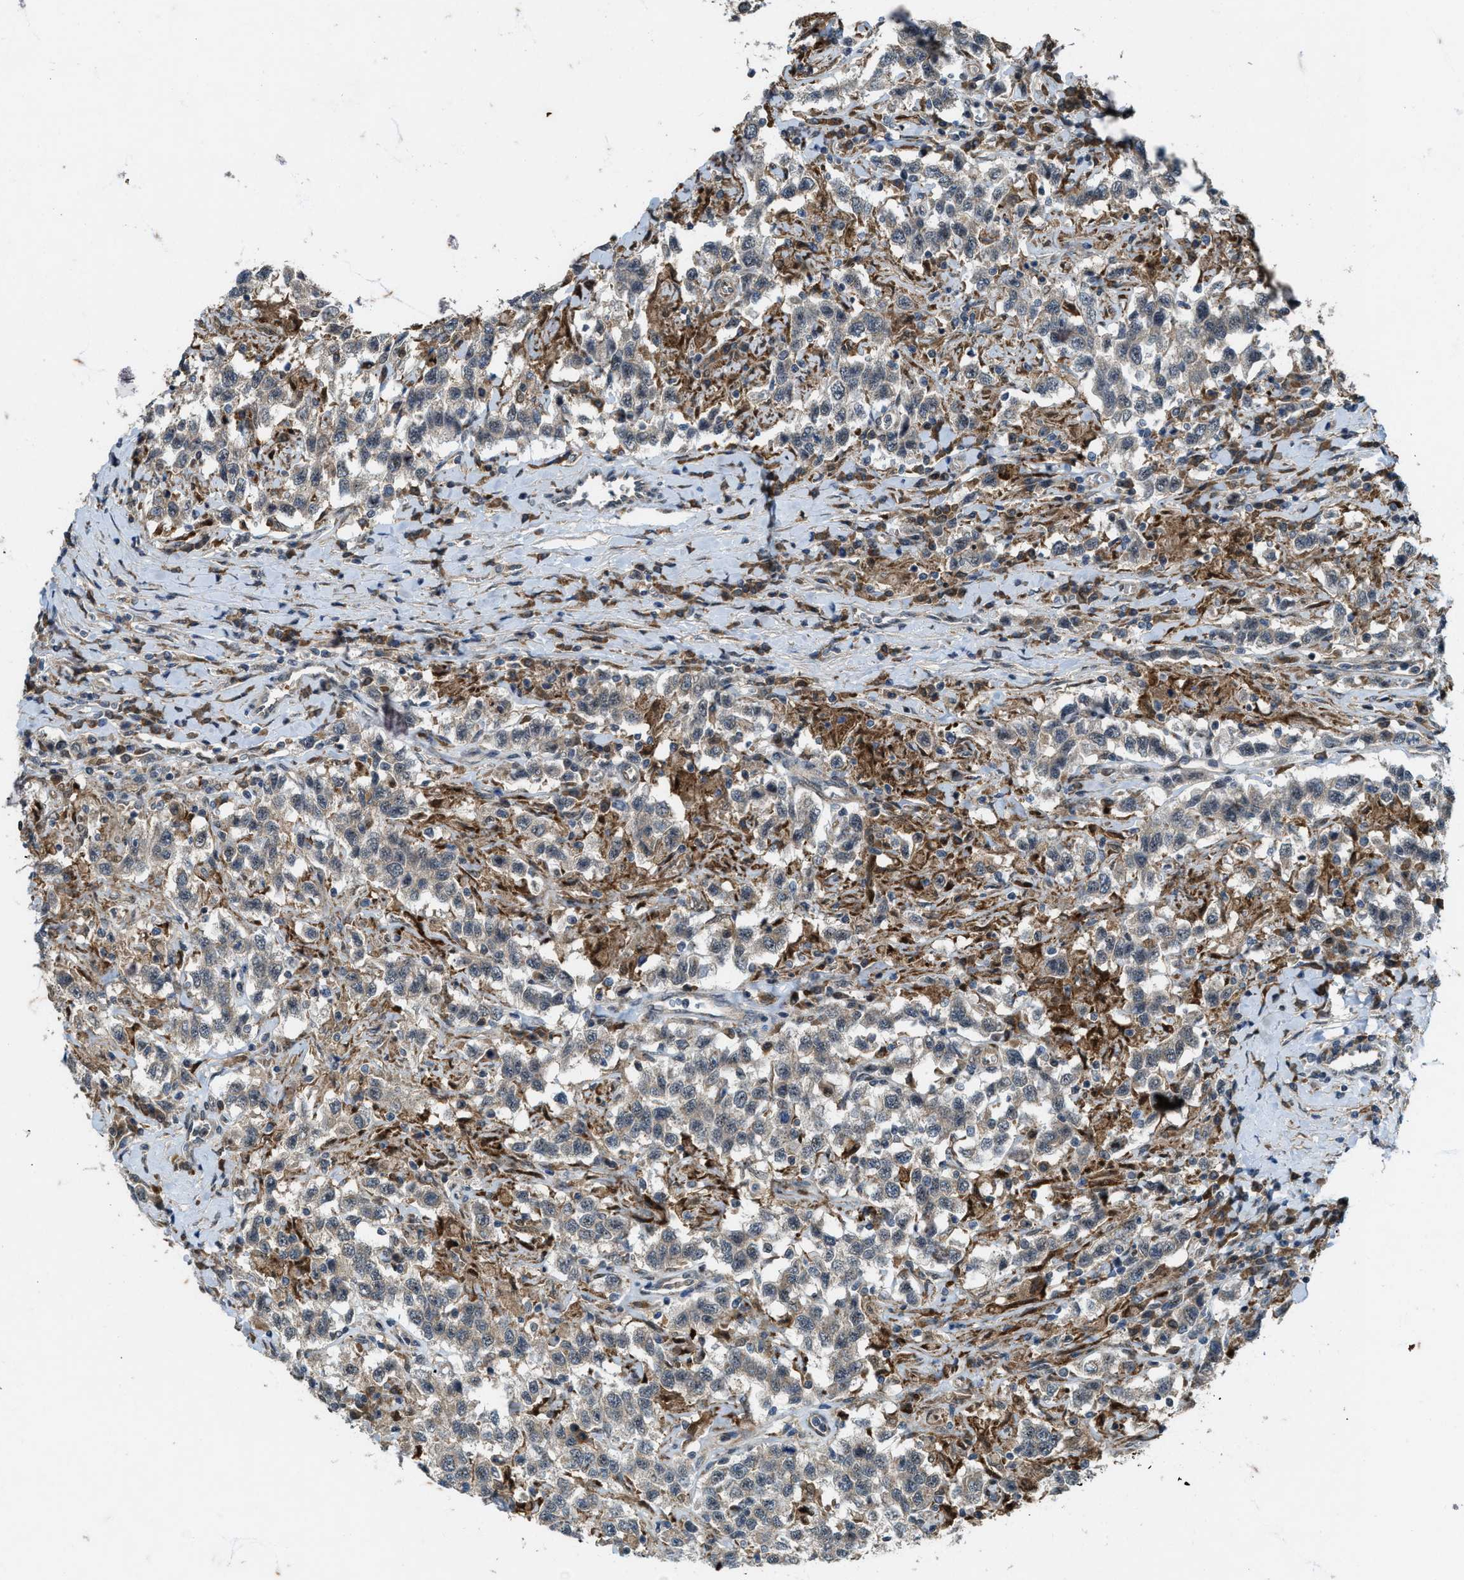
{"staining": {"intensity": "negative", "quantity": "none", "location": "none"}, "tissue": "testis cancer", "cell_type": "Tumor cells", "image_type": "cancer", "snomed": [{"axis": "morphology", "description": "Seminoma, NOS"}, {"axis": "topography", "description": "Testis"}], "caption": "An immunohistochemistry photomicrograph of seminoma (testis) is shown. There is no staining in tumor cells of seminoma (testis).", "gene": "LRRC72", "patient": {"sex": "male", "age": 41}}